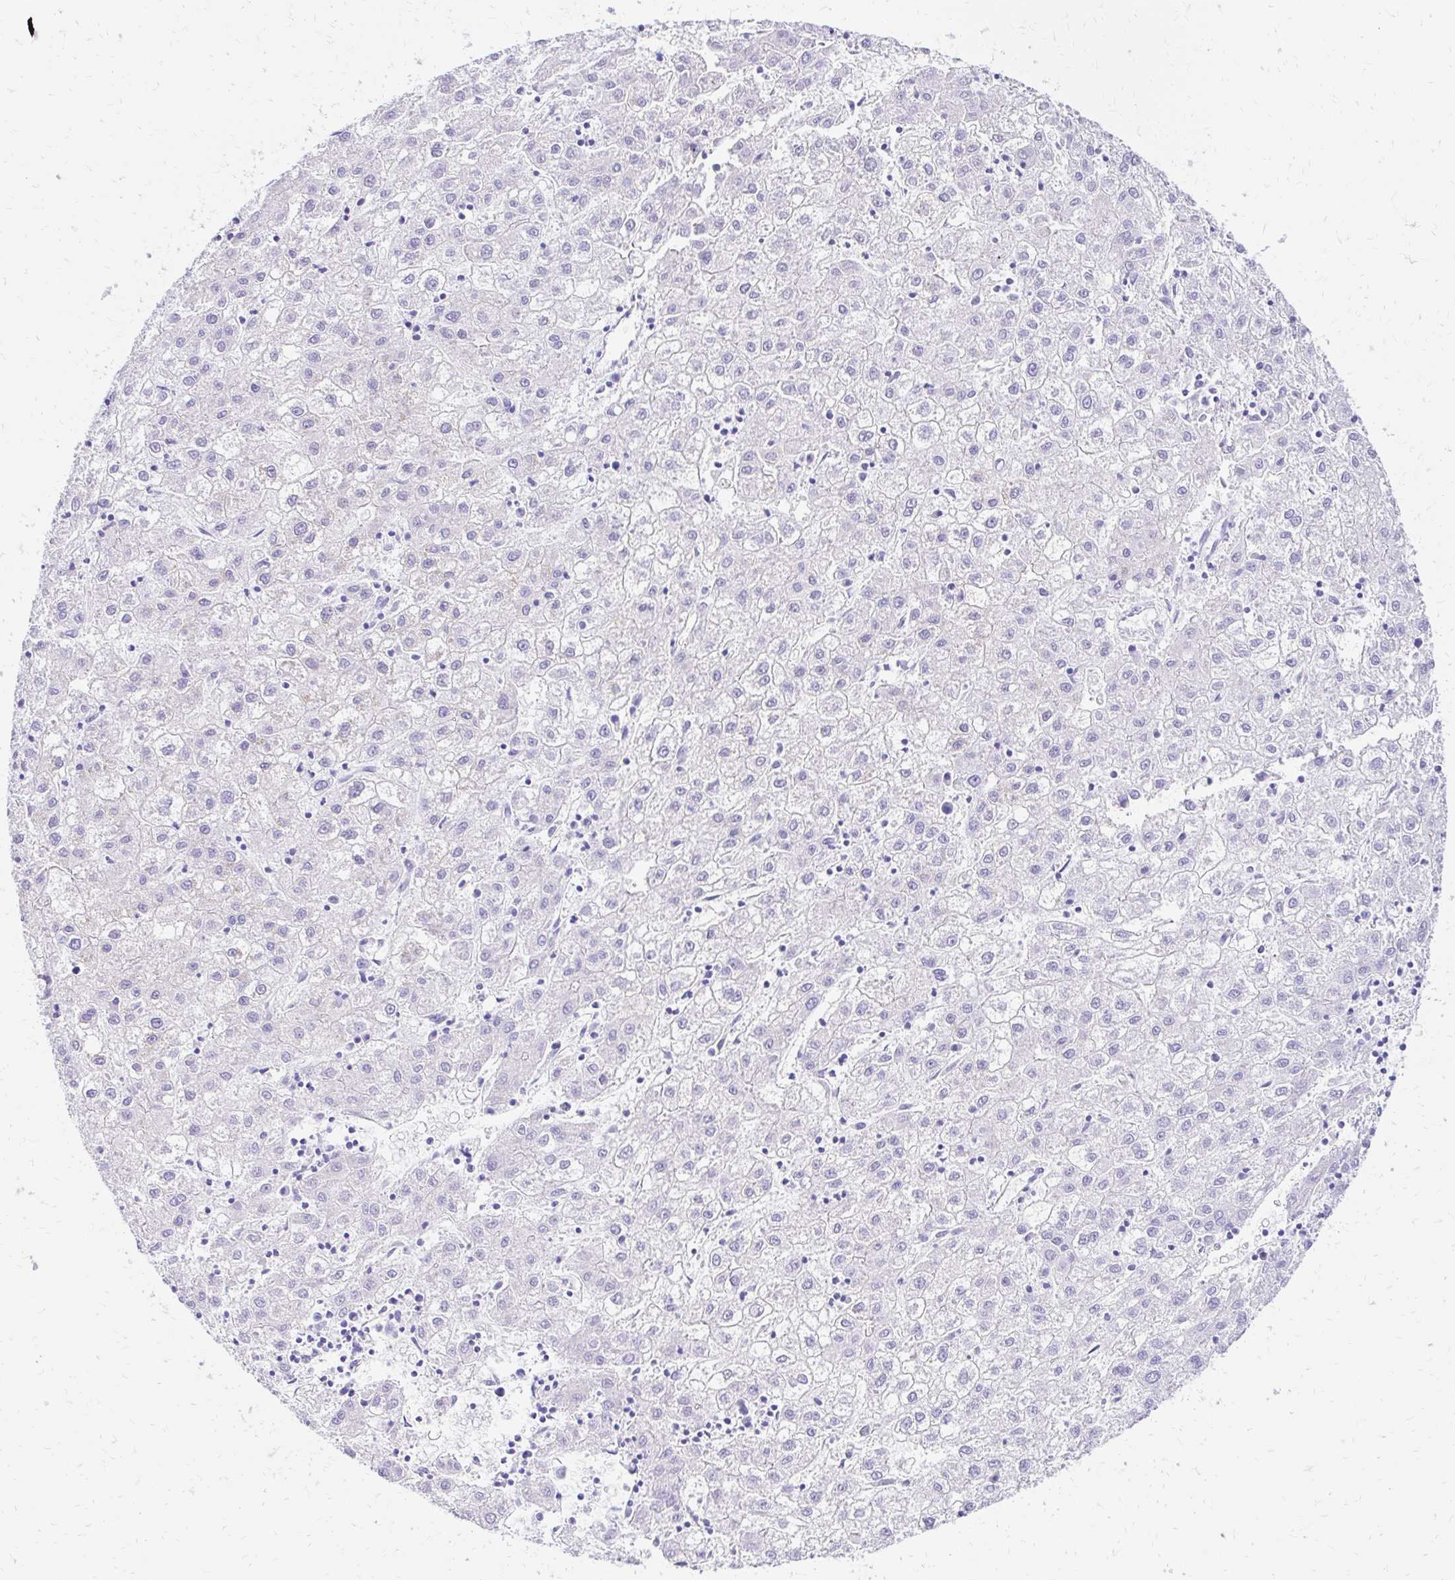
{"staining": {"intensity": "negative", "quantity": "none", "location": "none"}, "tissue": "liver cancer", "cell_type": "Tumor cells", "image_type": "cancer", "snomed": [{"axis": "morphology", "description": "Carcinoma, Hepatocellular, NOS"}, {"axis": "topography", "description": "Liver"}], "caption": "Tumor cells are negative for brown protein staining in liver cancer. Brightfield microscopy of immunohistochemistry stained with DAB (brown) and hematoxylin (blue), captured at high magnification.", "gene": "S100G", "patient": {"sex": "male", "age": 72}}